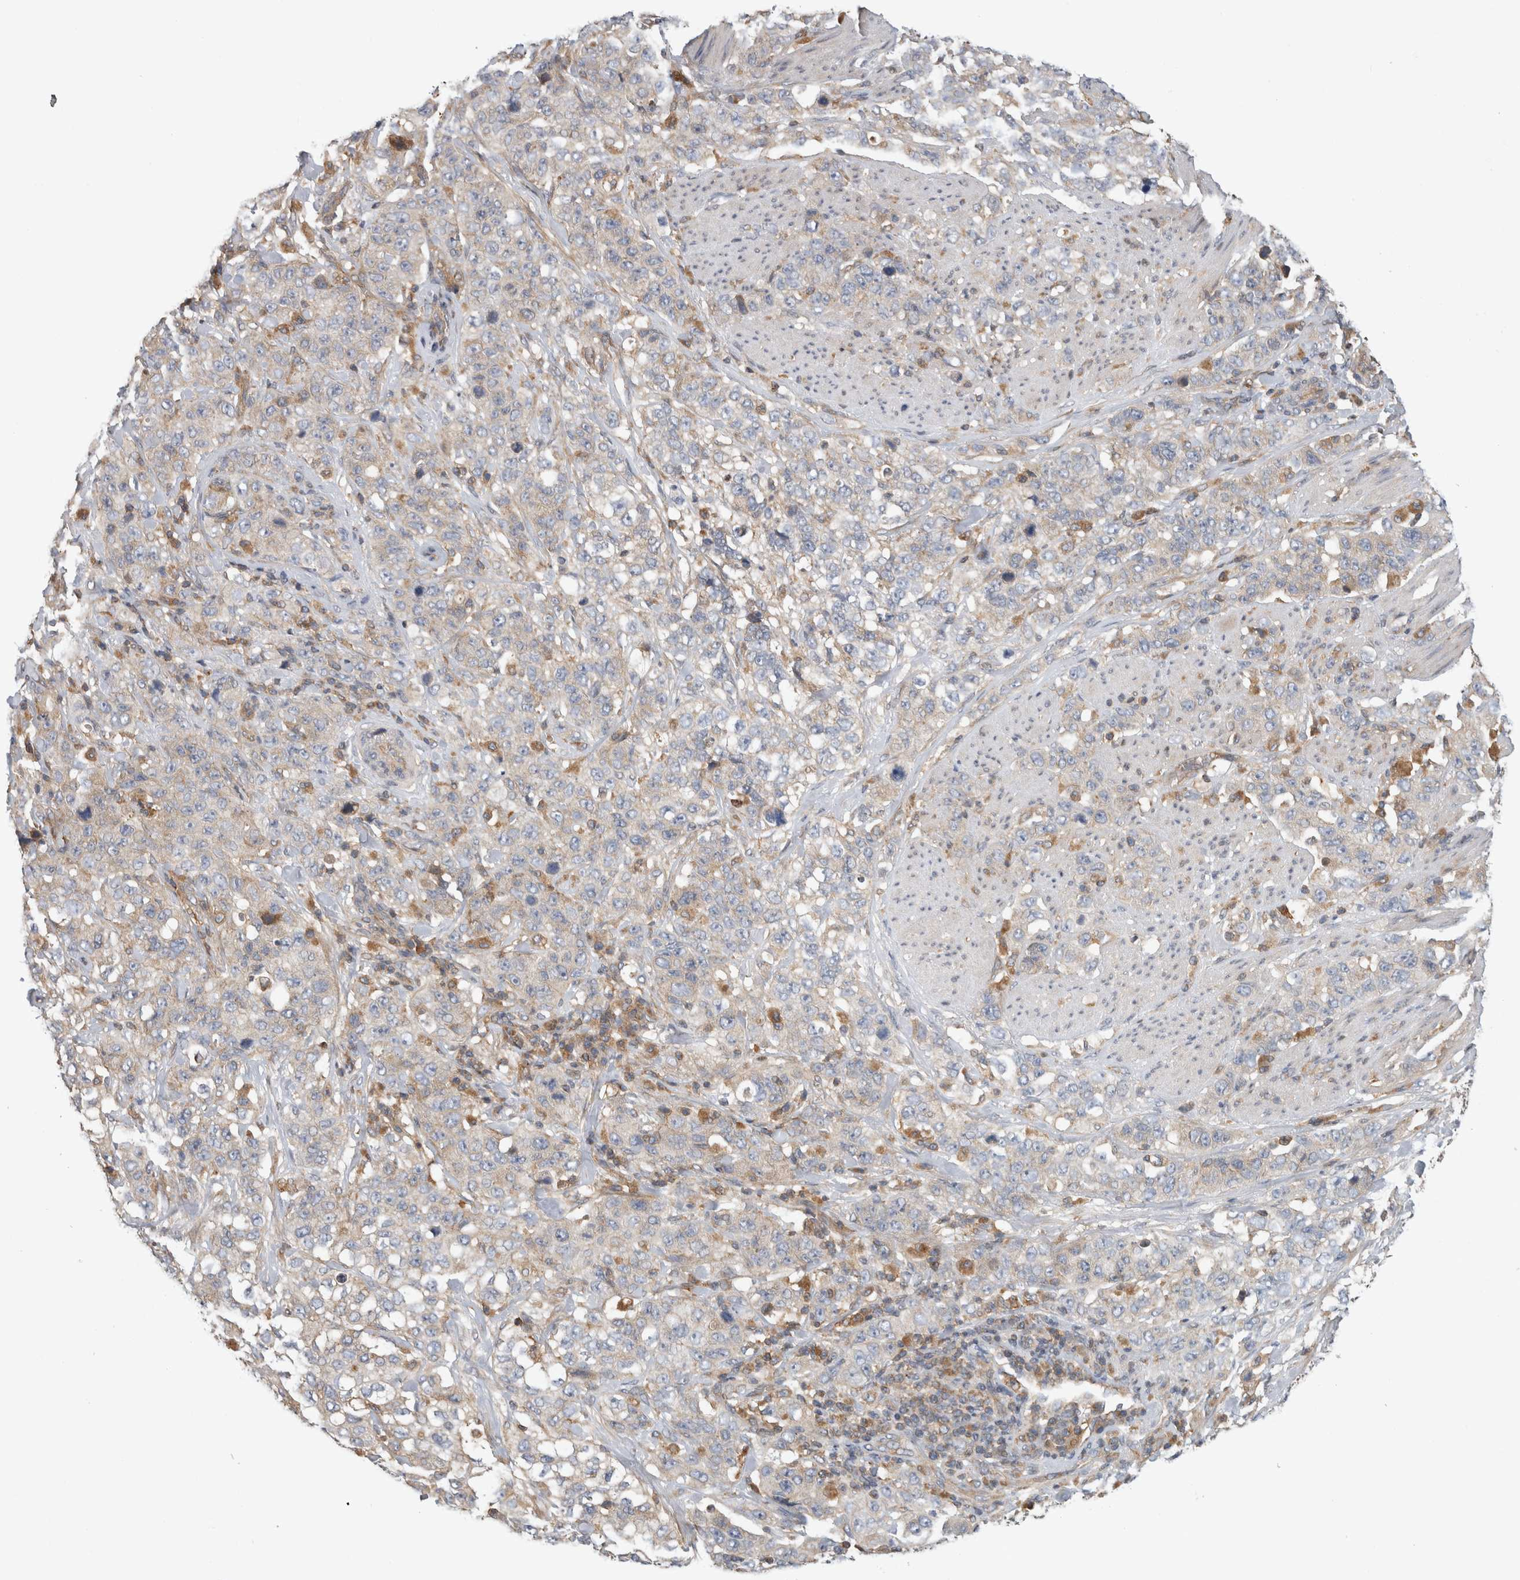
{"staining": {"intensity": "negative", "quantity": "none", "location": "none"}, "tissue": "stomach cancer", "cell_type": "Tumor cells", "image_type": "cancer", "snomed": [{"axis": "morphology", "description": "Adenocarcinoma, NOS"}, {"axis": "topography", "description": "Stomach"}], "caption": "Human adenocarcinoma (stomach) stained for a protein using immunohistochemistry exhibits no expression in tumor cells.", "gene": "GRIK2", "patient": {"sex": "male", "age": 48}}